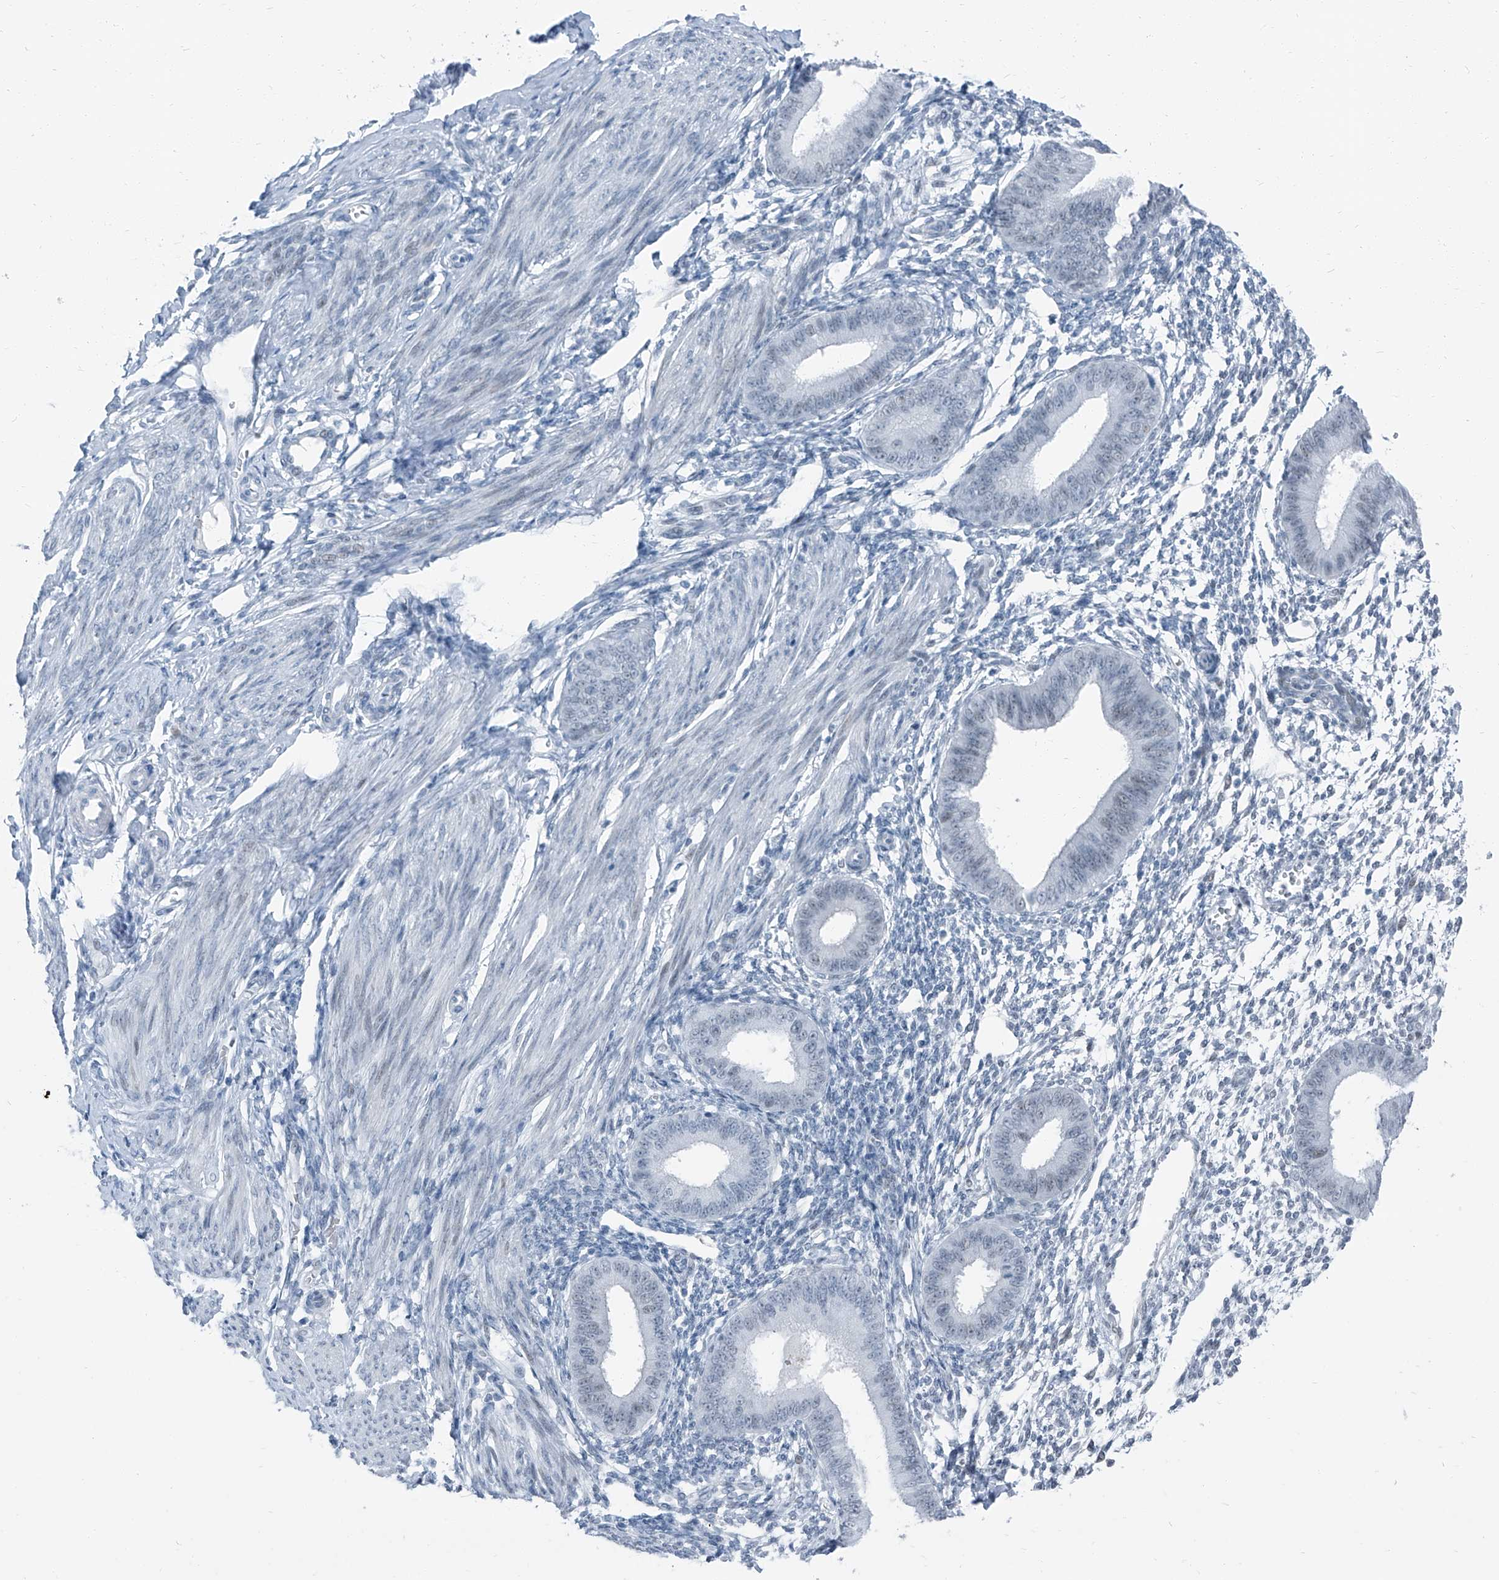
{"staining": {"intensity": "negative", "quantity": "none", "location": "none"}, "tissue": "endometrium", "cell_type": "Cells in endometrial stroma", "image_type": "normal", "snomed": [{"axis": "morphology", "description": "Normal tissue, NOS"}, {"axis": "topography", "description": "Uterus"}, {"axis": "topography", "description": "Endometrium"}], "caption": "This is an IHC micrograph of unremarkable human endometrium. There is no staining in cells in endometrial stroma.", "gene": "RGN", "patient": {"sex": "female", "age": 48}}